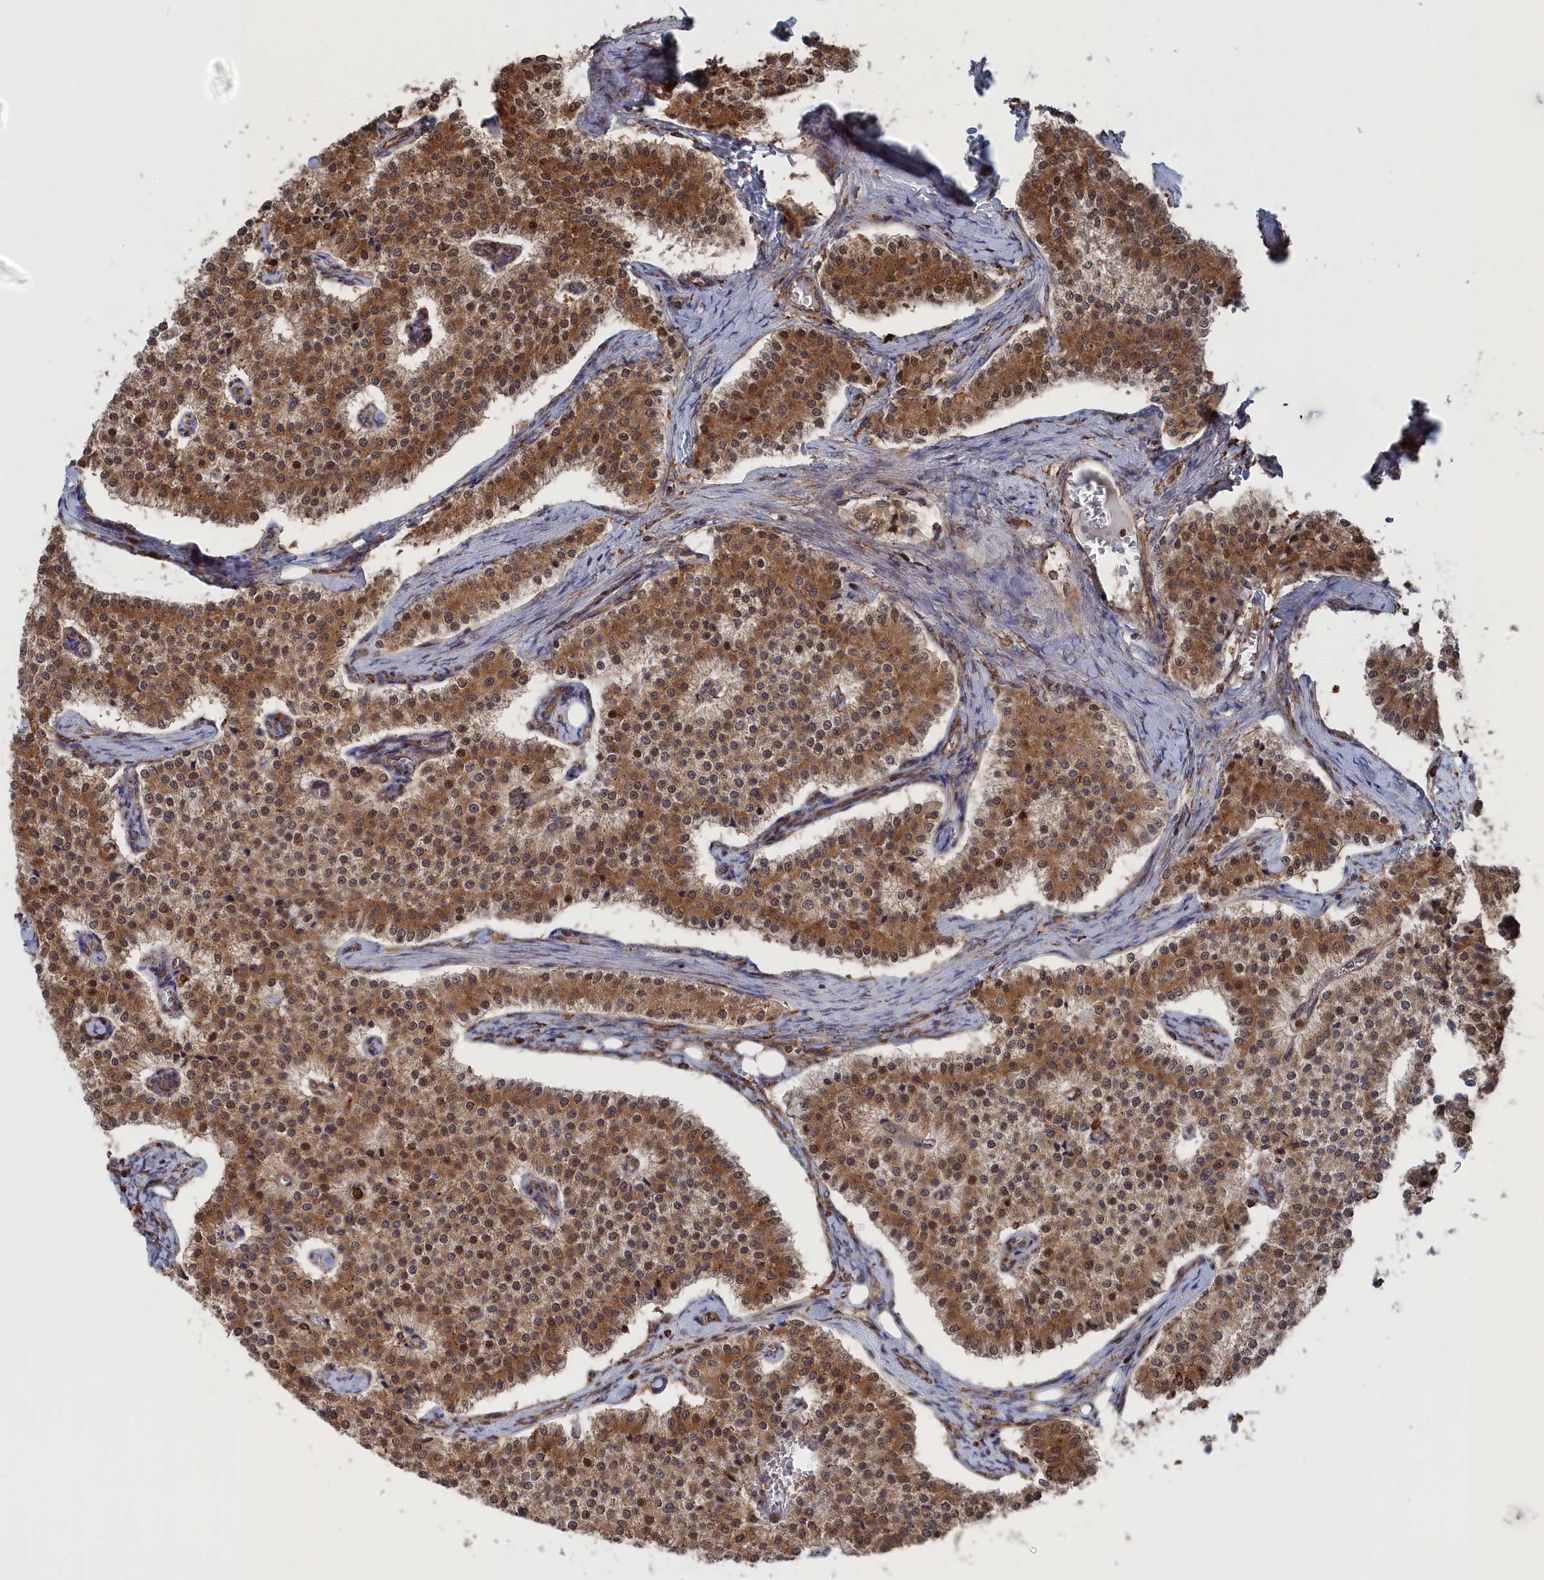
{"staining": {"intensity": "moderate", "quantity": ">75%", "location": "cytoplasmic/membranous,nuclear"}, "tissue": "carcinoid", "cell_type": "Tumor cells", "image_type": "cancer", "snomed": [{"axis": "morphology", "description": "Carcinoid, malignant, NOS"}, {"axis": "topography", "description": "Colon"}], "caption": "Immunohistochemistry (IHC) micrograph of neoplastic tissue: carcinoid stained using immunohistochemistry (IHC) reveals medium levels of moderate protein expression localized specifically in the cytoplasmic/membranous and nuclear of tumor cells, appearing as a cytoplasmic/membranous and nuclear brown color.", "gene": "BPIFB6", "patient": {"sex": "female", "age": 52}}